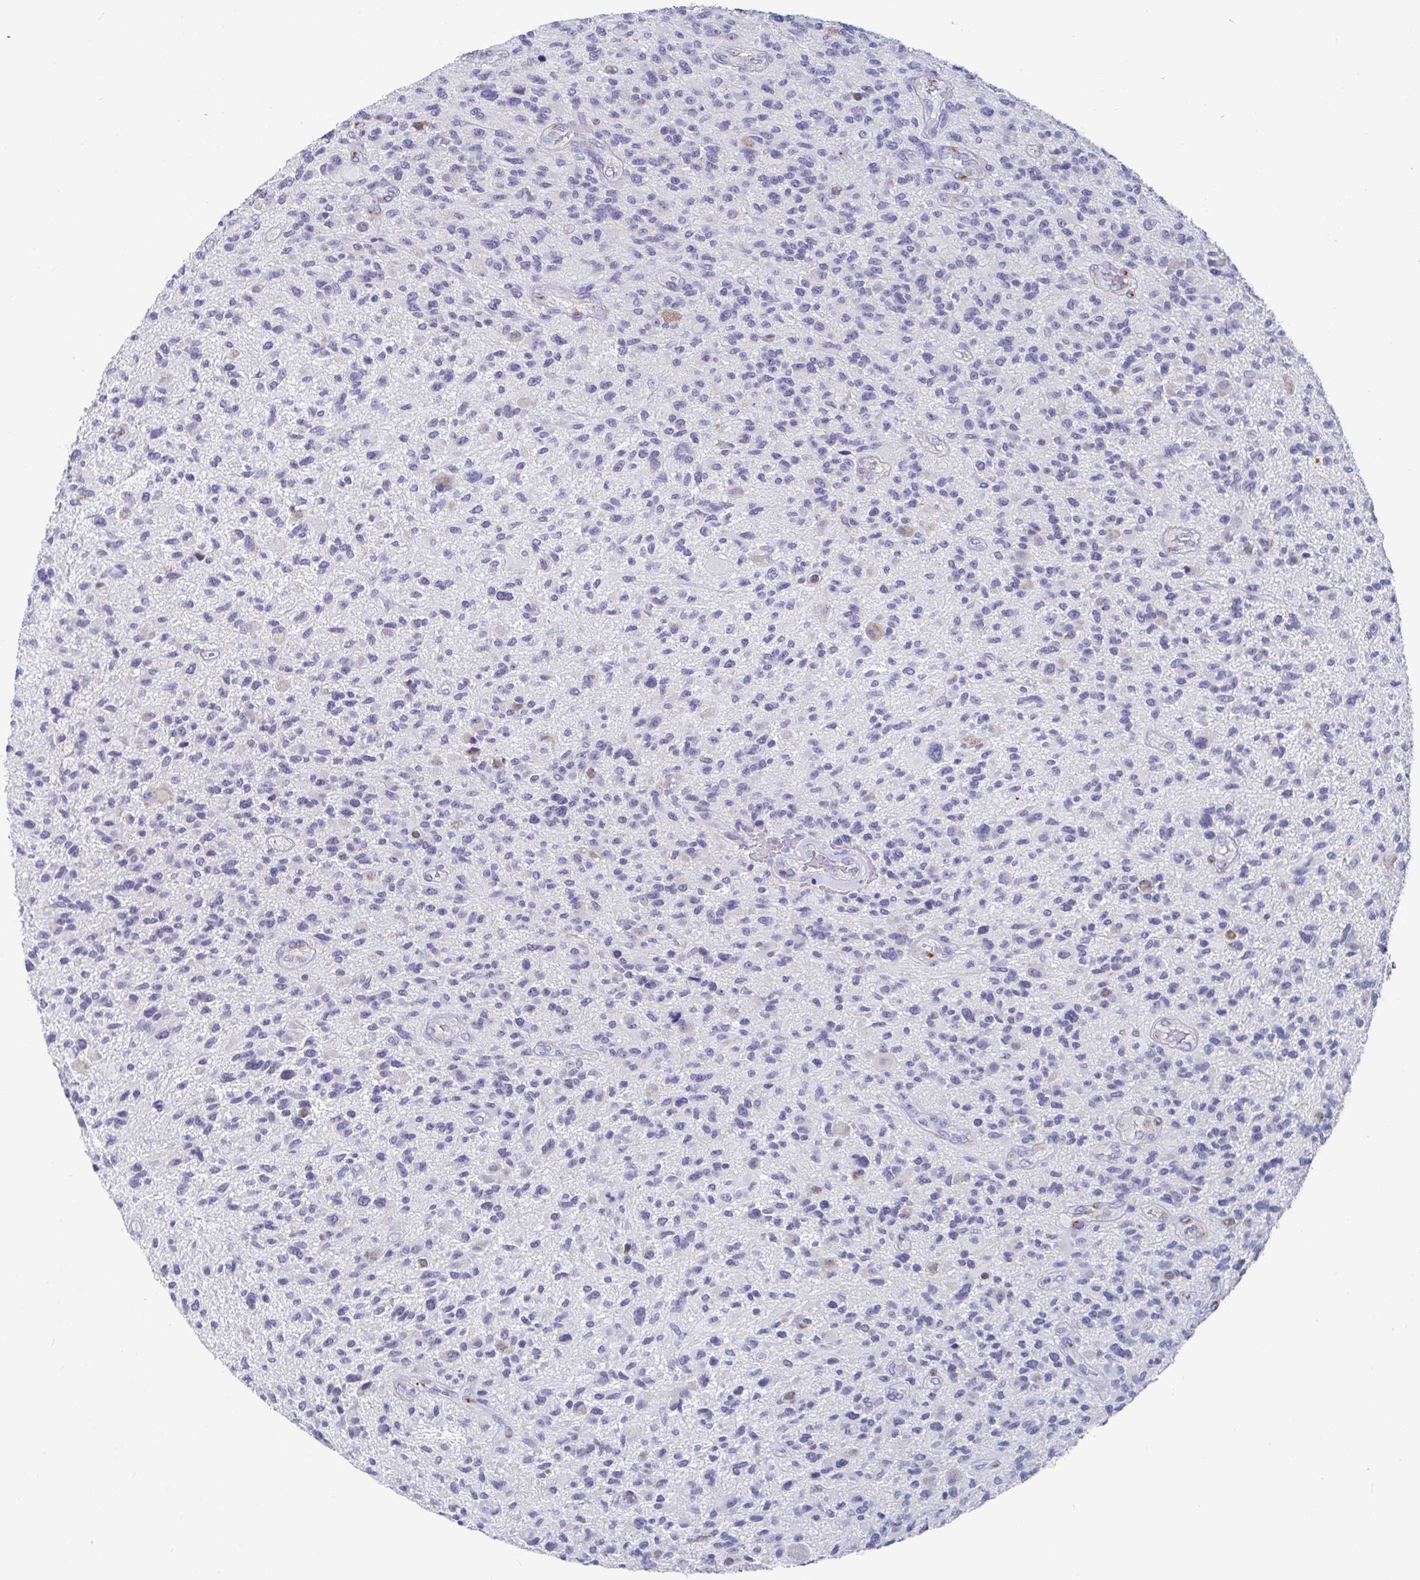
{"staining": {"intensity": "negative", "quantity": "none", "location": "none"}, "tissue": "glioma", "cell_type": "Tumor cells", "image_type": "cancer", "snomed": [{"axis": "morphology", "description": "Glioma, malignant, High grade"}, {"axis": "topography", "description": "Brain"}], "caption": "The micrograph shows no significant expression in tumor cells of malignant high-grade glioma.", "gene": "TAS2R39", "patient": {"sex": "male", "age": 47}}